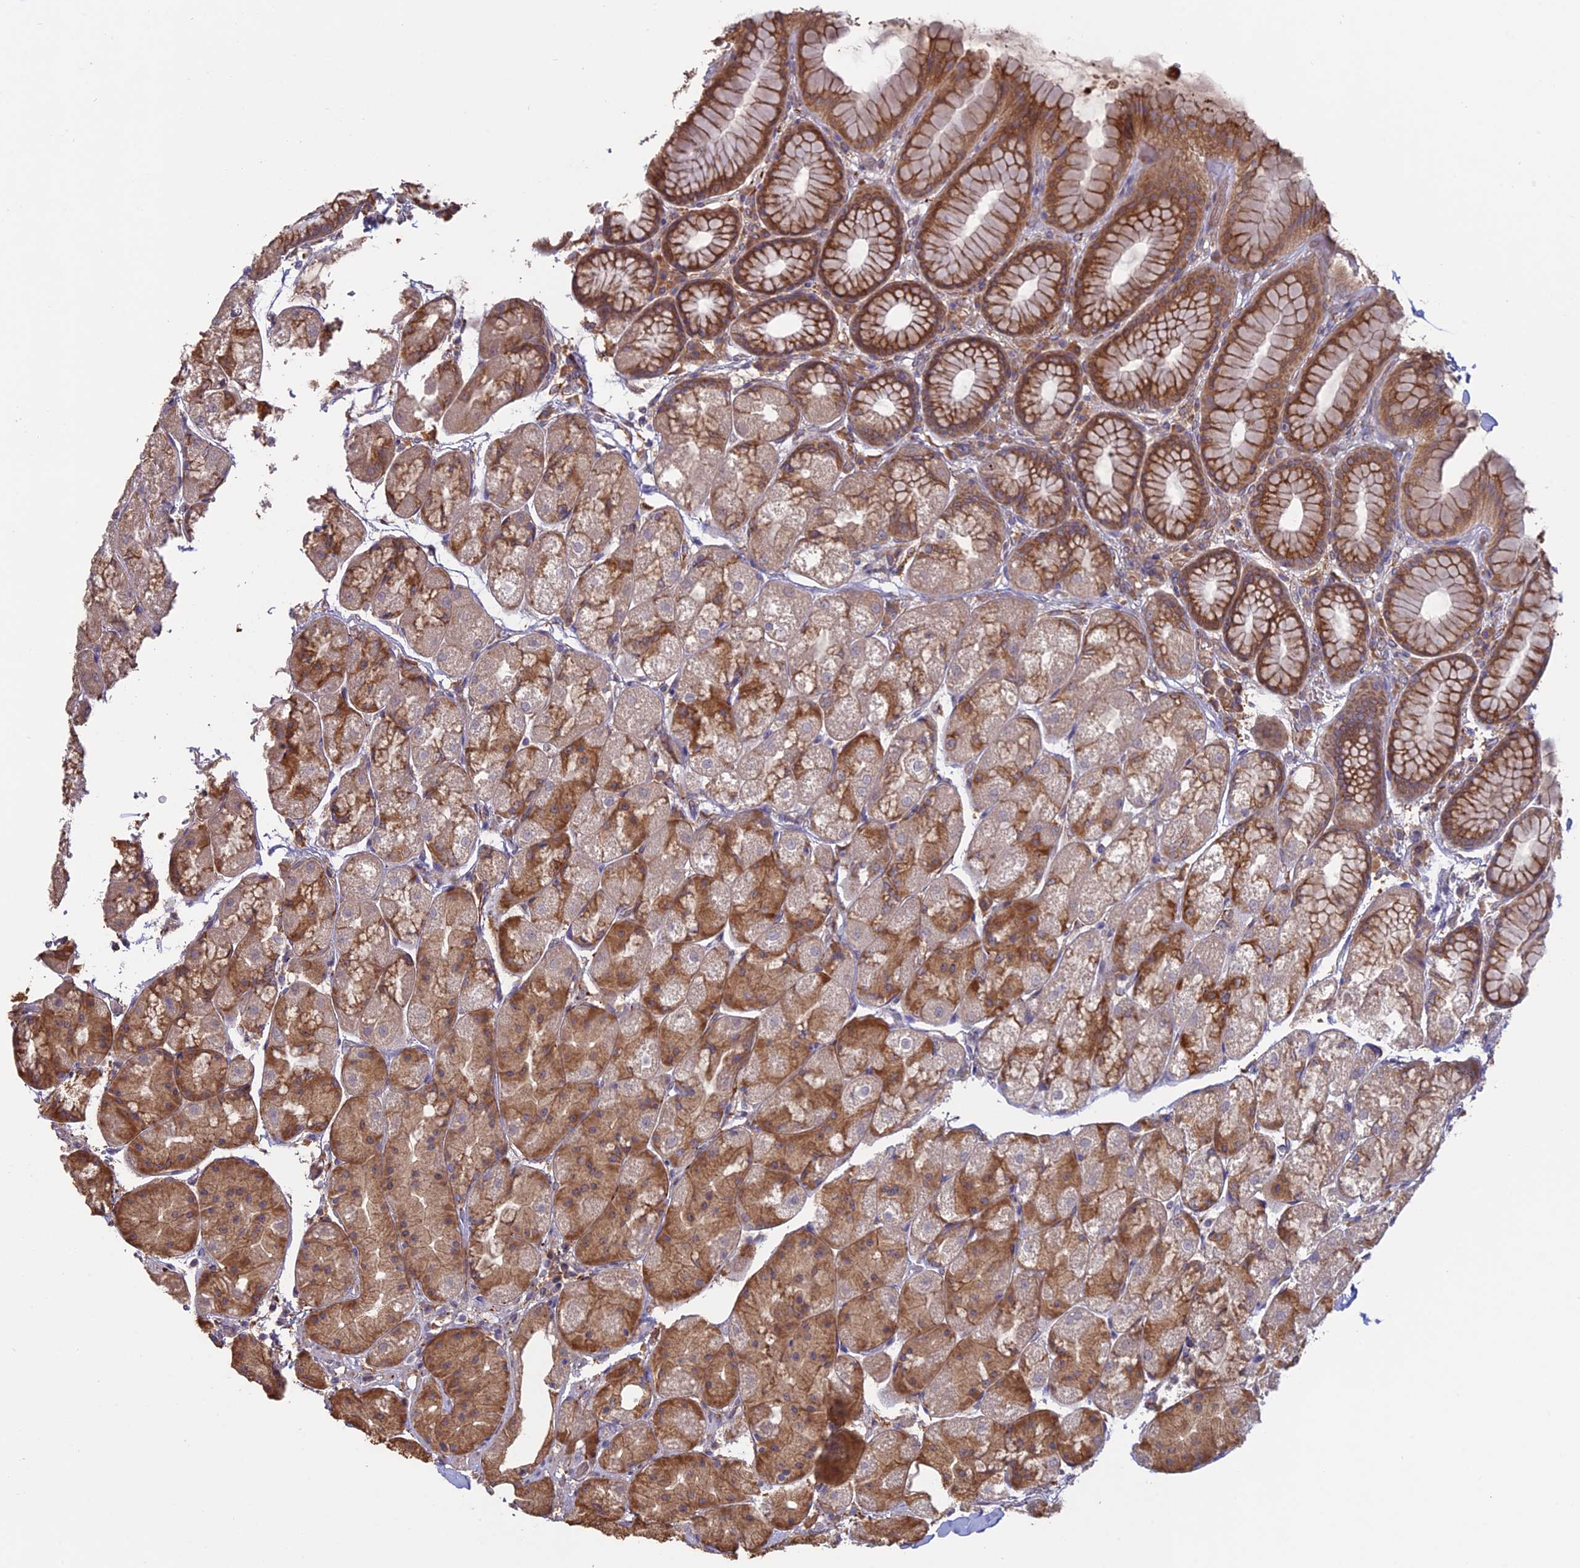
{"staining": {"intensity": "moderate", "quantity": ">75%", "location": "cytoplasmic/membranous"}, "tissue": "stomach", "cell_type": "Glandular cells", "image_type": "normal", "snomed": [{"axis": "morphology", "description": "Normal tissue, NOS"}, {"axis": "topography", "description": "Stomach"}], "caption": "DAB (3,3'-diaminobenzidine) immunohistochemical staining of benign stomach demonstrates moderate cytoplasmic/membranous protein positivity in approximately >75% of glandular cells. (DAB (3,3'-diaminobenzidine) IHC, brown staining for protein, blue staining for nuclei).", "gene": "PPIC", "patient": {"sex": "male", "age": 57}}